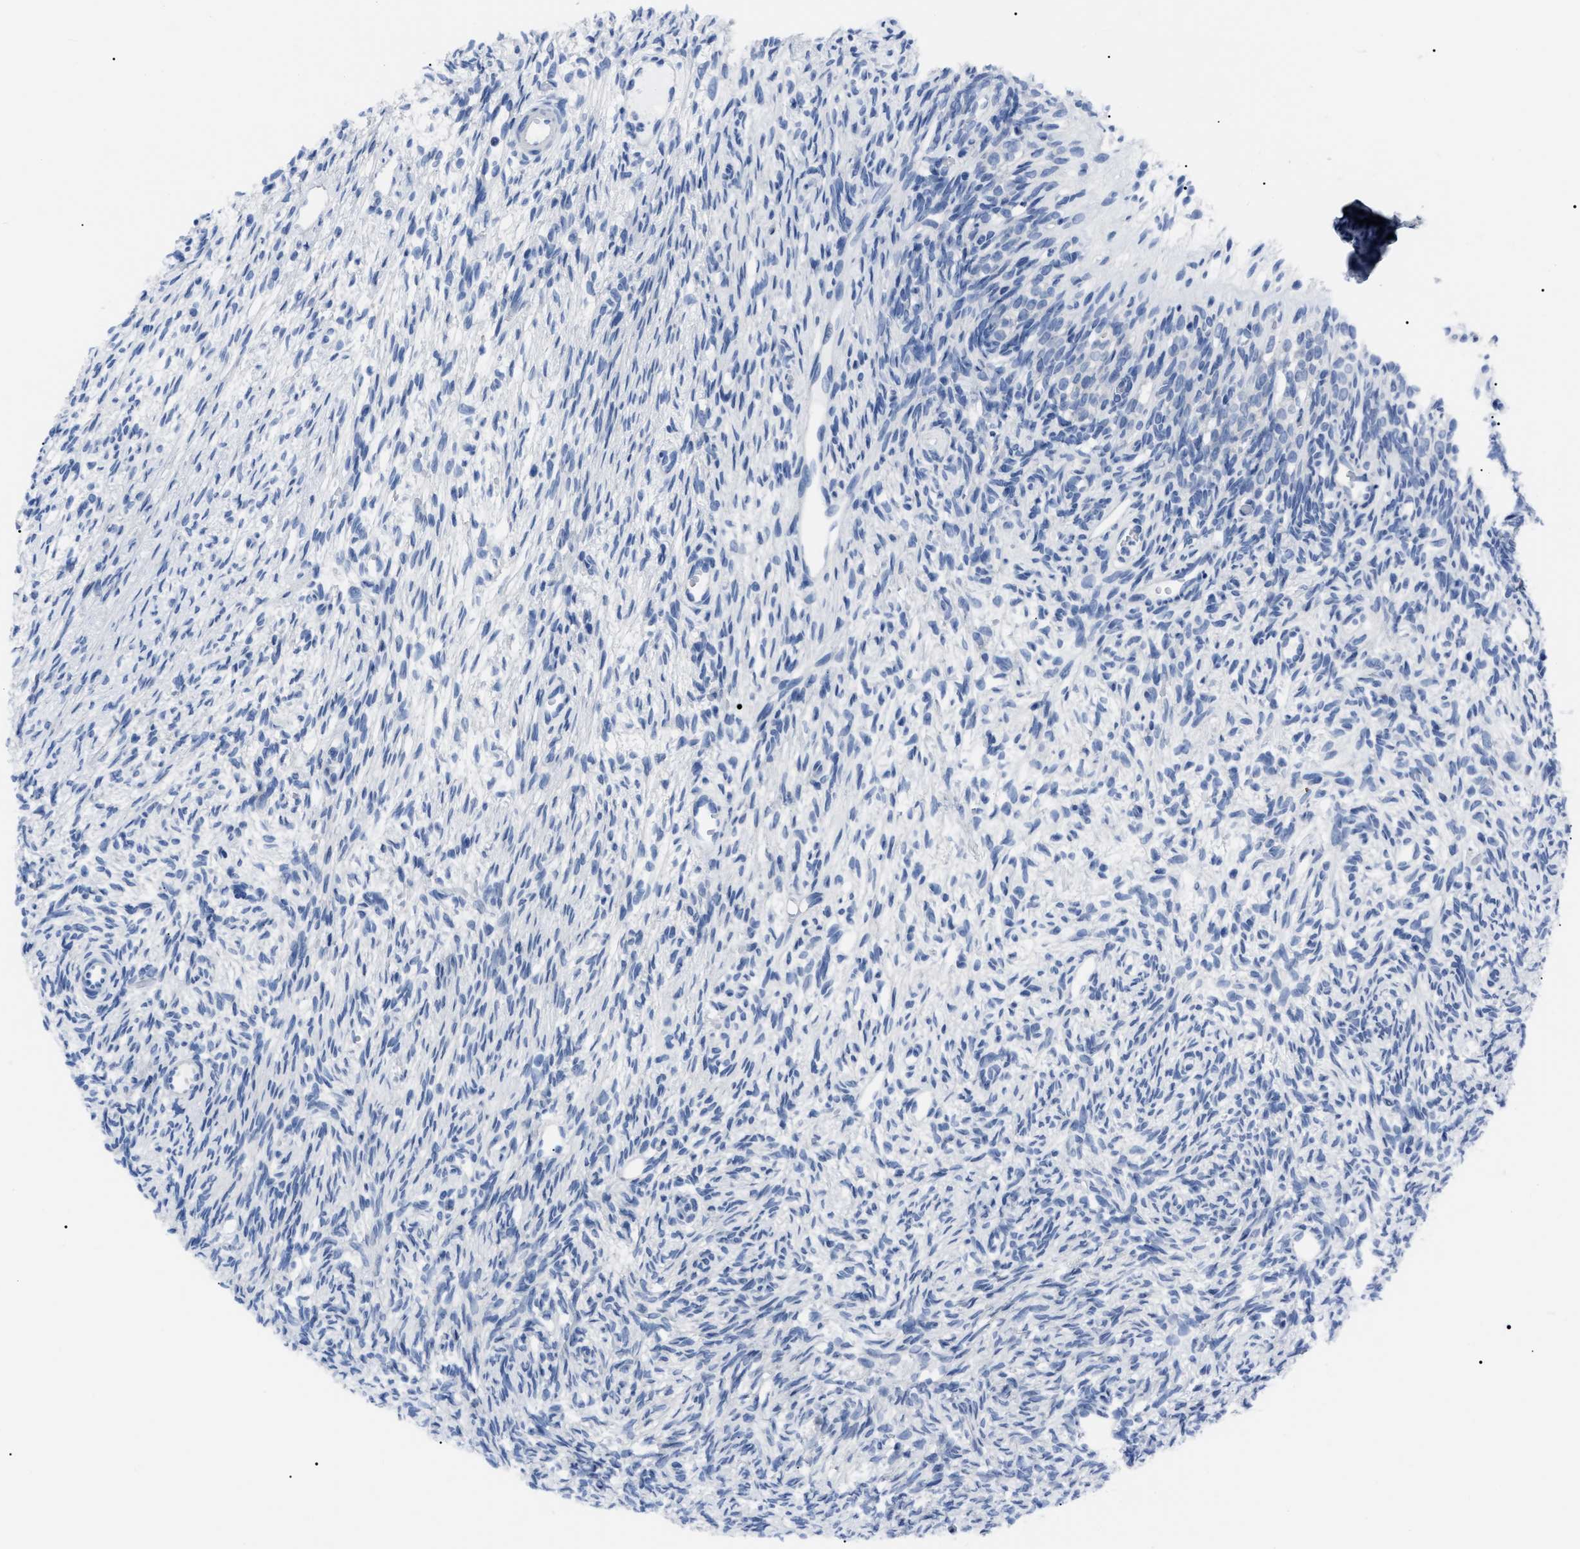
{"staining": {"intensity": "negative", "quantity": "none", "location": "none"}, "tissue": "ovary", "cell_type": "Ovarian stroma cells", "image_type": "normal", "snomed": [{"axis": "morphology", "description": "Normal tissue, NOS"}, {"axis": "topography", "description": "Ovary"}], "caption": "Human ovary stained for a protein using IHC reveals no positivity in ovarian stroma cells.", "gene": "LRWD1", "patient": {"sex": "female", "age": 33}}